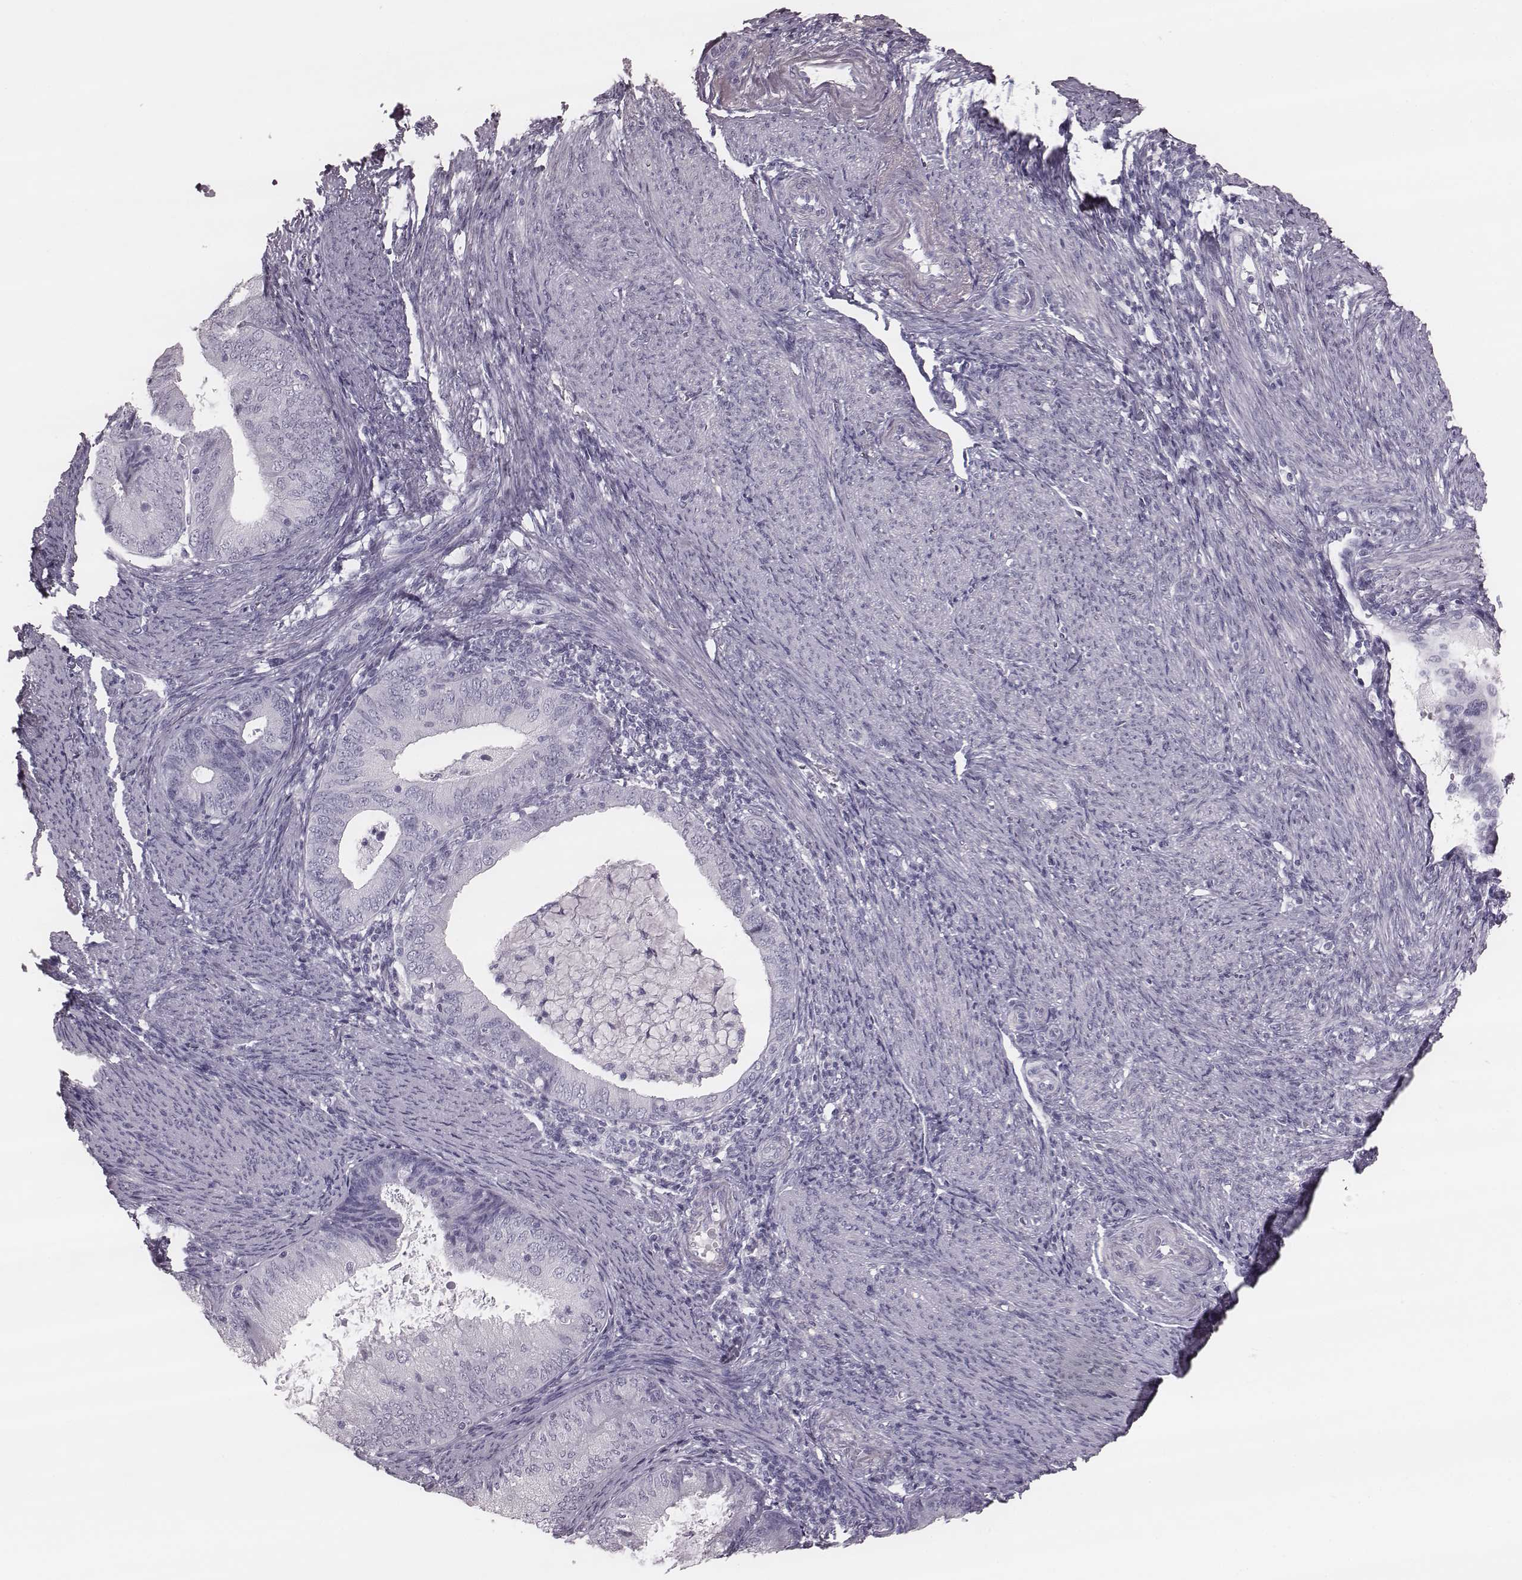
{"staining": {"intensity": "negative", "quantity": "none", "location": "none"}, "tissue": "endometrial cancer", "cell_type": "Tumor cells", "image_type": "cancer", "snomed": [{"axis": "morphology", "description": "Adenocarcinoma, NOS"}, {"axis": "topography", "description": "Endometrium"}], "caption": "Immunohistochemistry (IHC) micrograph of human endometrial cancer (adenocarcinoma) stained for a protein (brown), which displays no positivity in tumor cells.", "gene": "KRT74", "patient": {"sex": "female", "age": 57}}